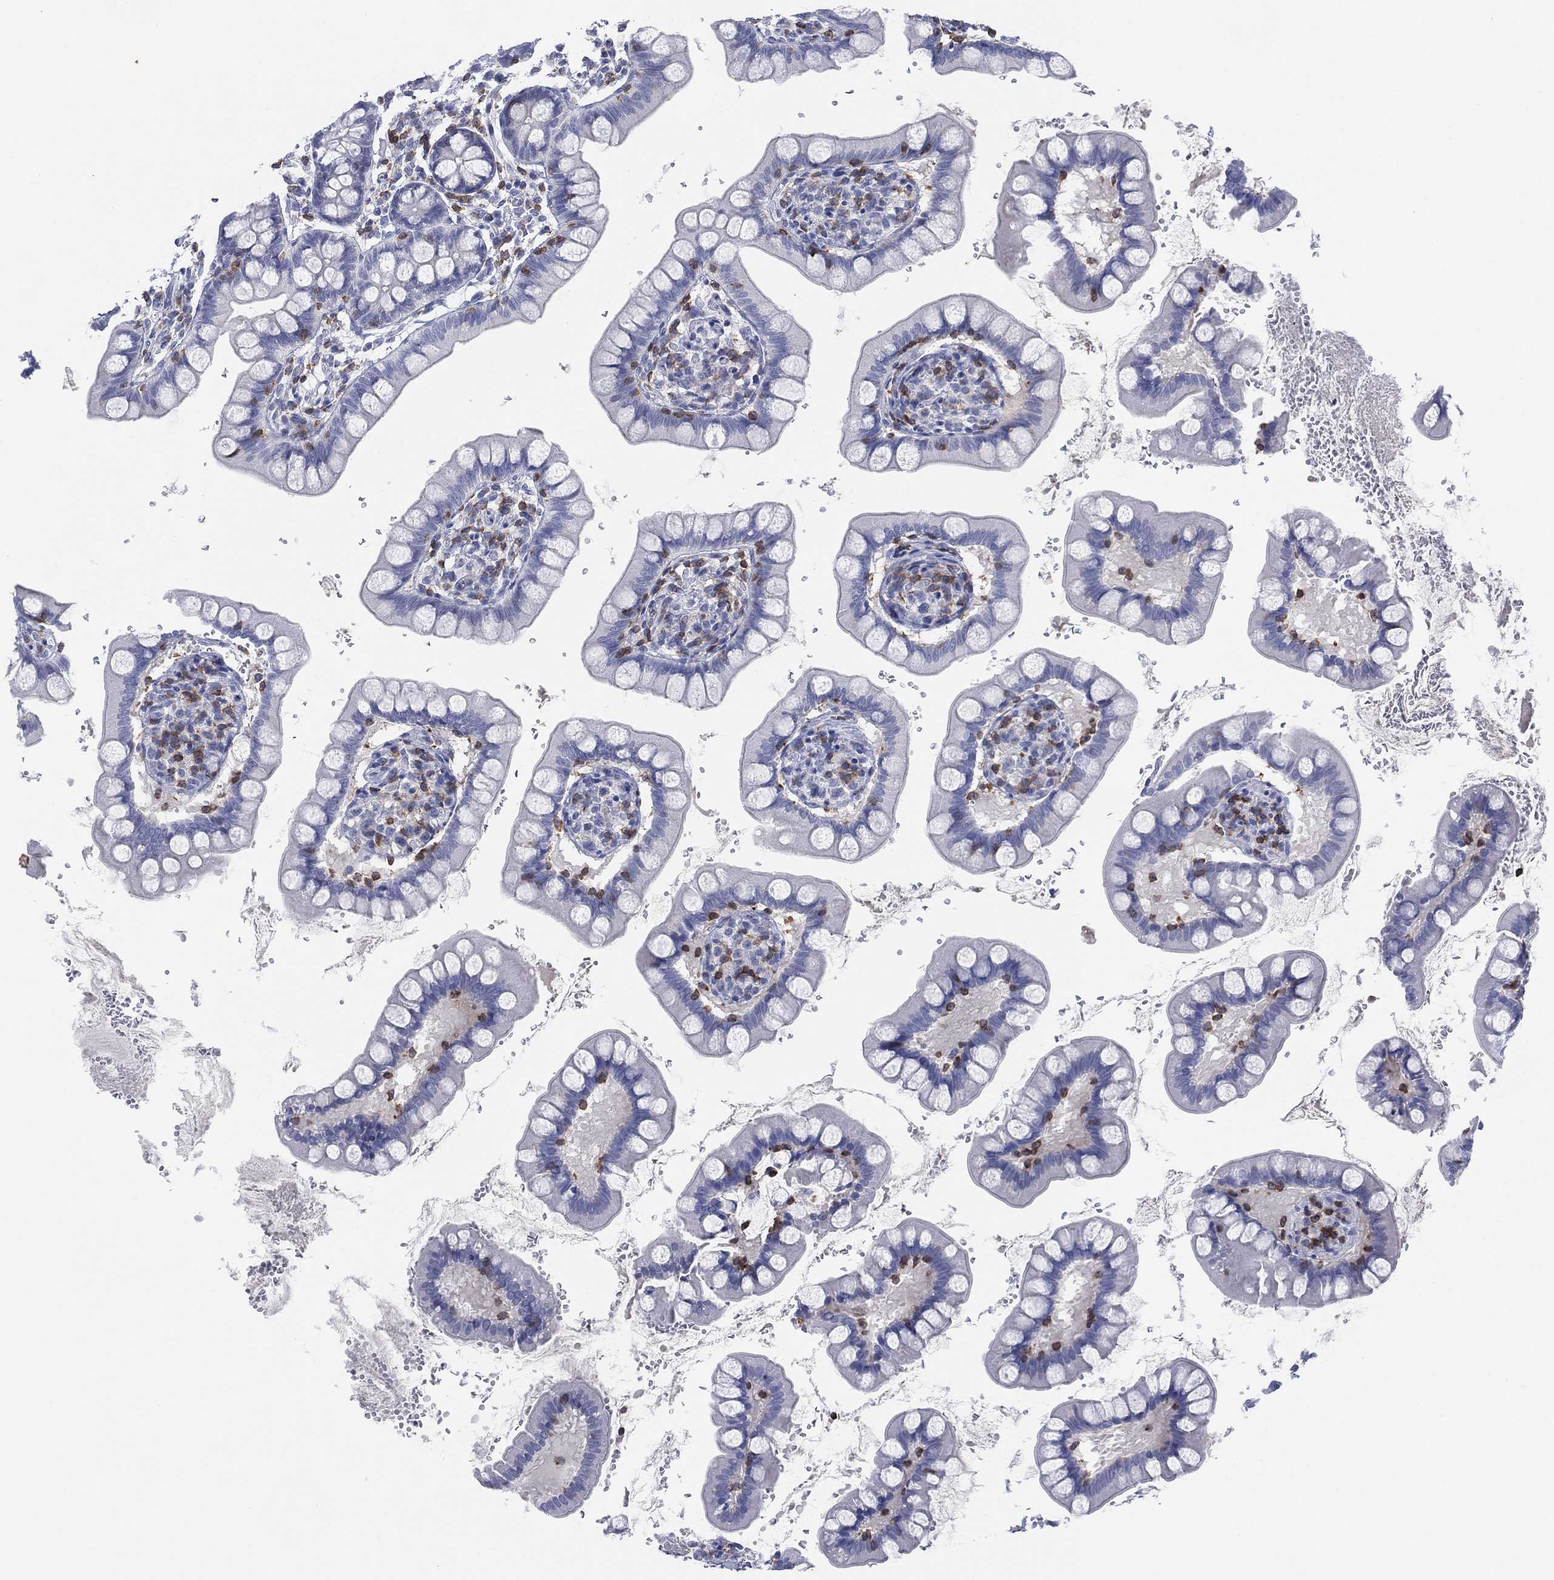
{"staining": {"intensity": "negative", "quantity": "none", "location": "none"}, "tissue": "small intestine", "cell_type": "Glandular cells", "image_type": "normal", "snomed": [{"axis": "morphology", "description": "Normal tissue, NOS"}, {"axis": "topography", "description": "Small intestine"}], "caption": "This is a photomicrograph of immunohistochemistry (IHC) staining of unremarkable small intestine, which shows no staining in glandular cells.", "gene": "SEPTIN1", "patient": {"sex": "female", "age": 56}}